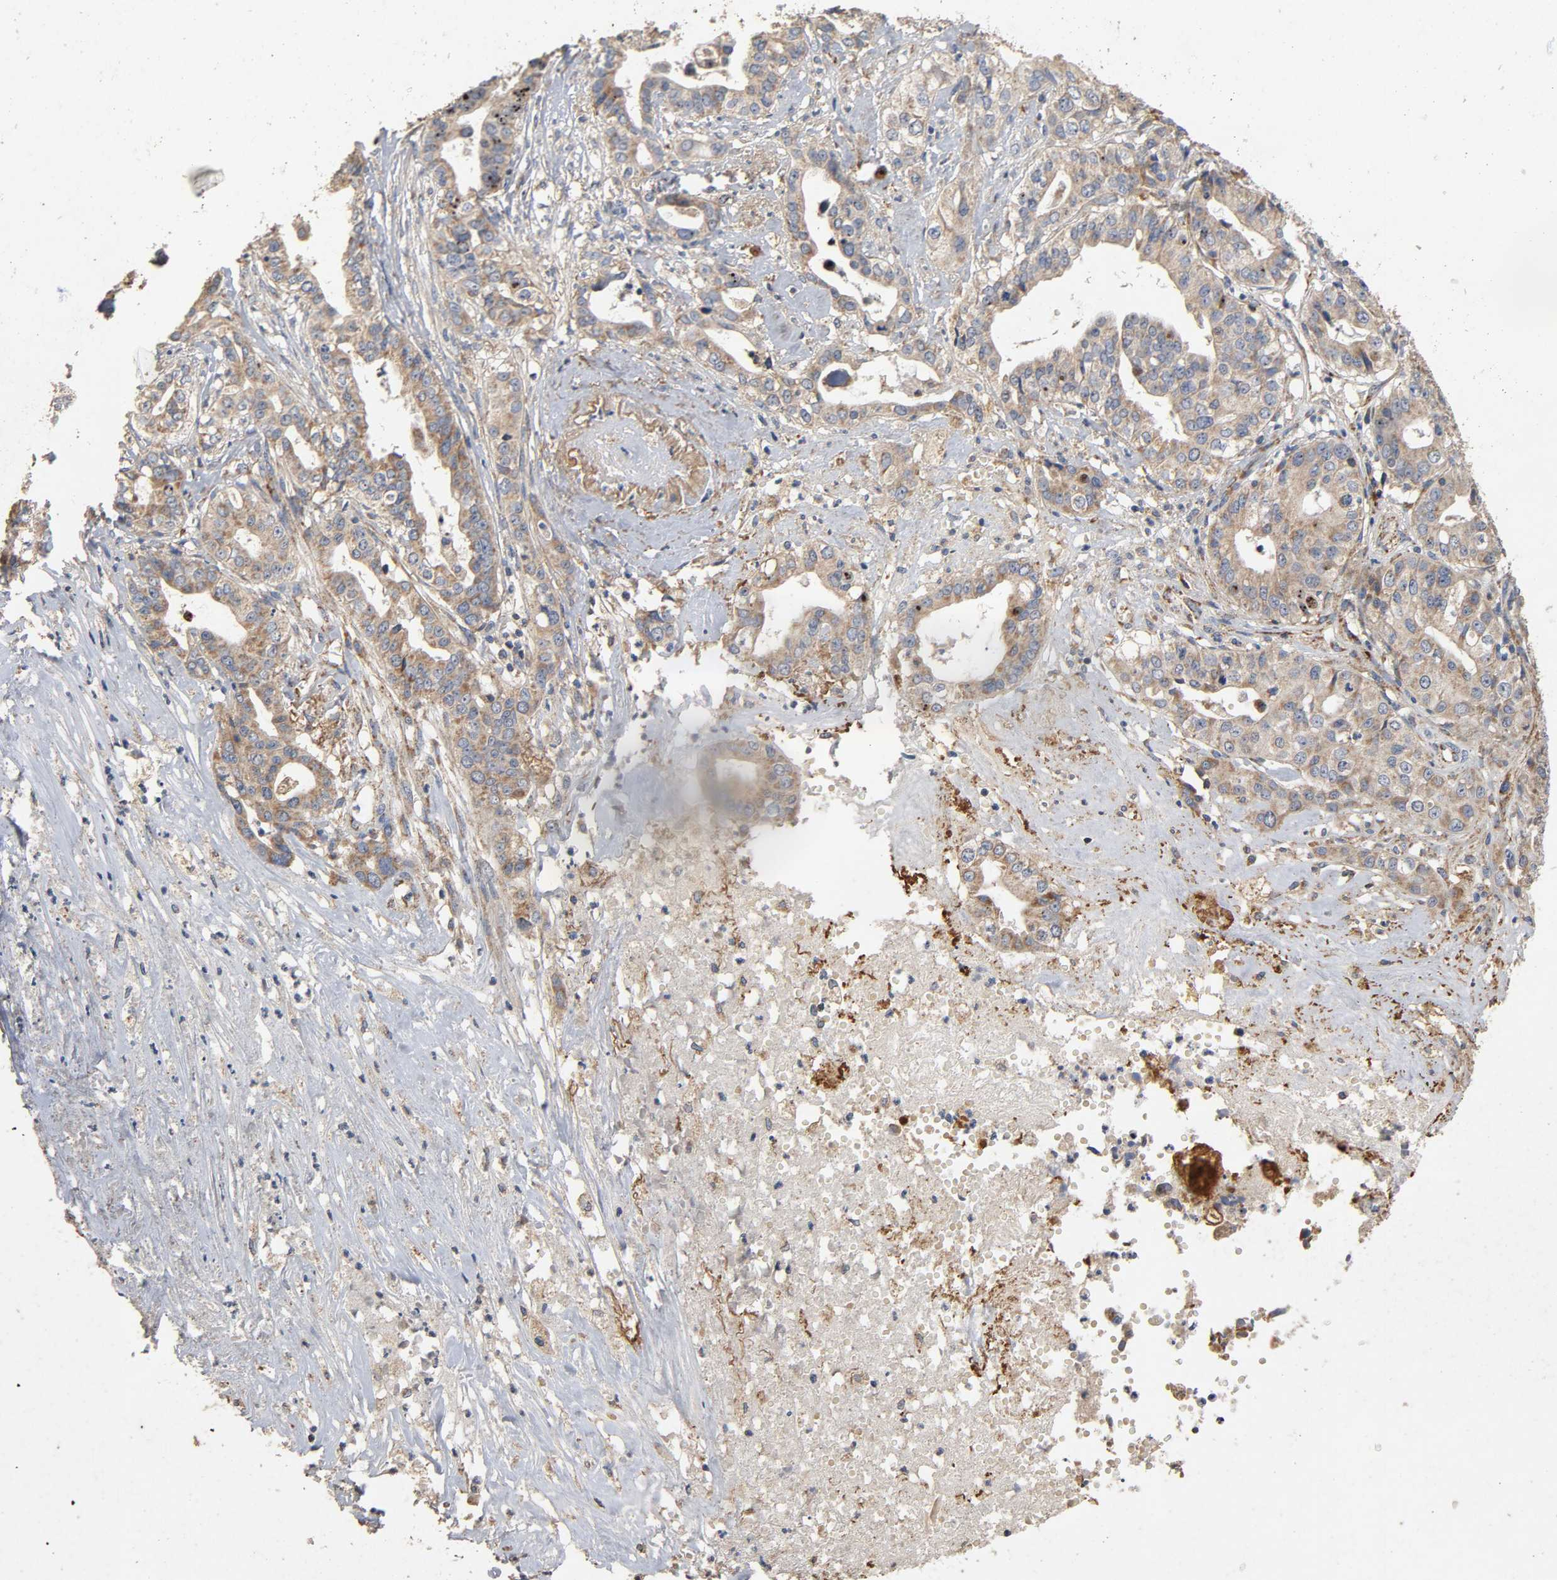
{"staining": {"intensity": "moderate", "quantity": ">75%", "location": "cytoplasmic/membranous"}, "tissue": "liver cancer", "cell_type": "Tumor cells", "image_type": "cancer", "snomed": [{"axis": "morphology", "description": "Cholangiocarcinoma"}, {"axis": "topography", "description": "Liver"}], "caption": "Liver cancer (cholangiocarcinoma) was stained to show a protein in brown. There is medium levels of moderate cytoplasmic/membranous staining in approximately >75% of tumor cells. Immunohistochemistry (ihc) stains the protein of interest in brown and the nuclei are stained blue.", "gene": "NDUFS3", "patient": {"sex": "female", "age": 61}}